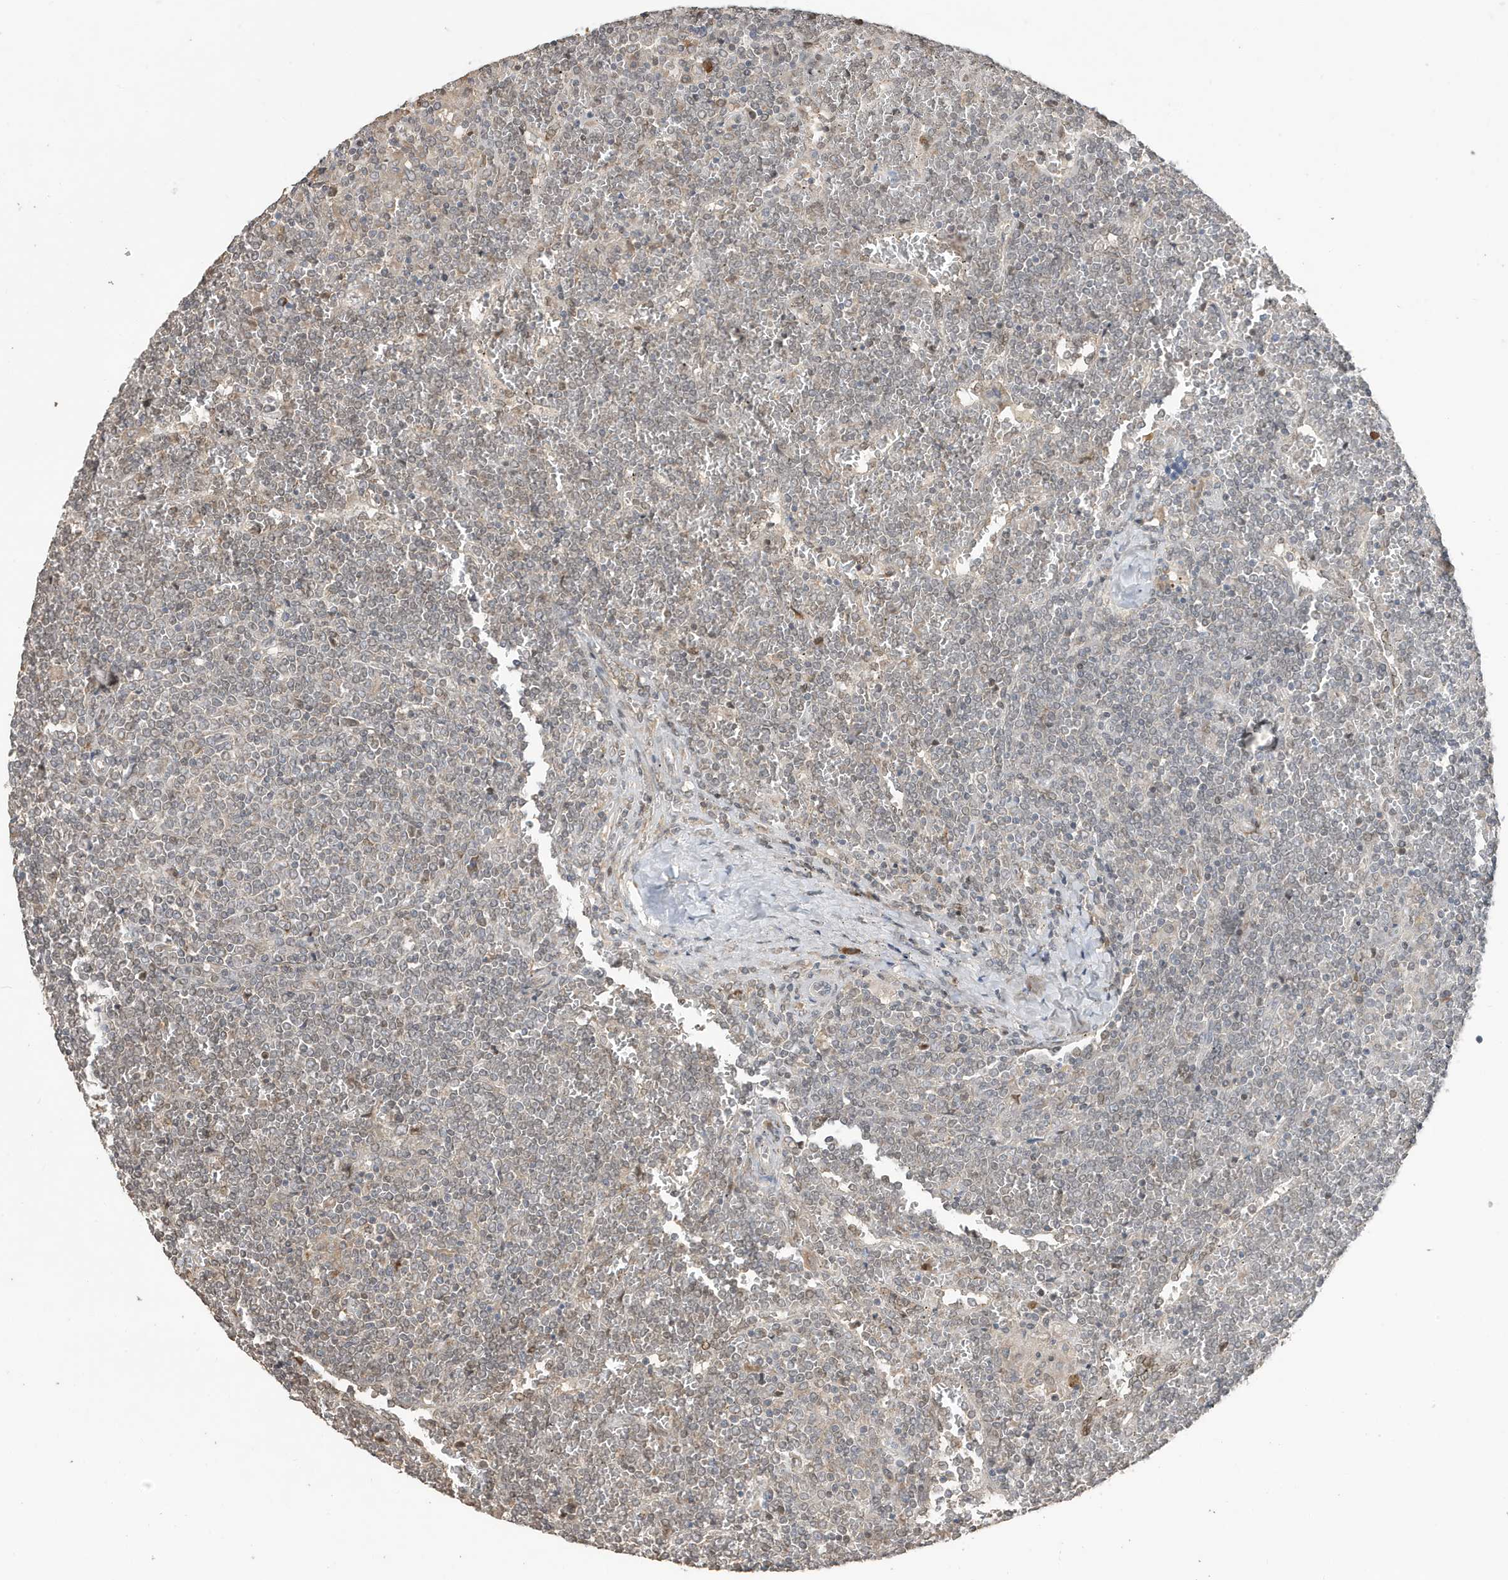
{"staining": {"intensity": "negative", "quantity": "none", "location": "none"}, "tissue": "lymphoma", "cell_type": "Tumor cells", "image_type": "cancer", "snomed": [{"axis": "morphology", "description": "Malignant lymphoma, non-Hodgkin's type, Low grade"}, {"axis": "topography", "description": "Spleen"}], "caption": "The immunohistochemistry histopathology image has no significant staining in tumor cells of lymphoma tissue. (Immunohistochemistry, brightfield microscopy, high magnification).", "gene": "RER1", "patient": {"sex": "female", "age": 19}}